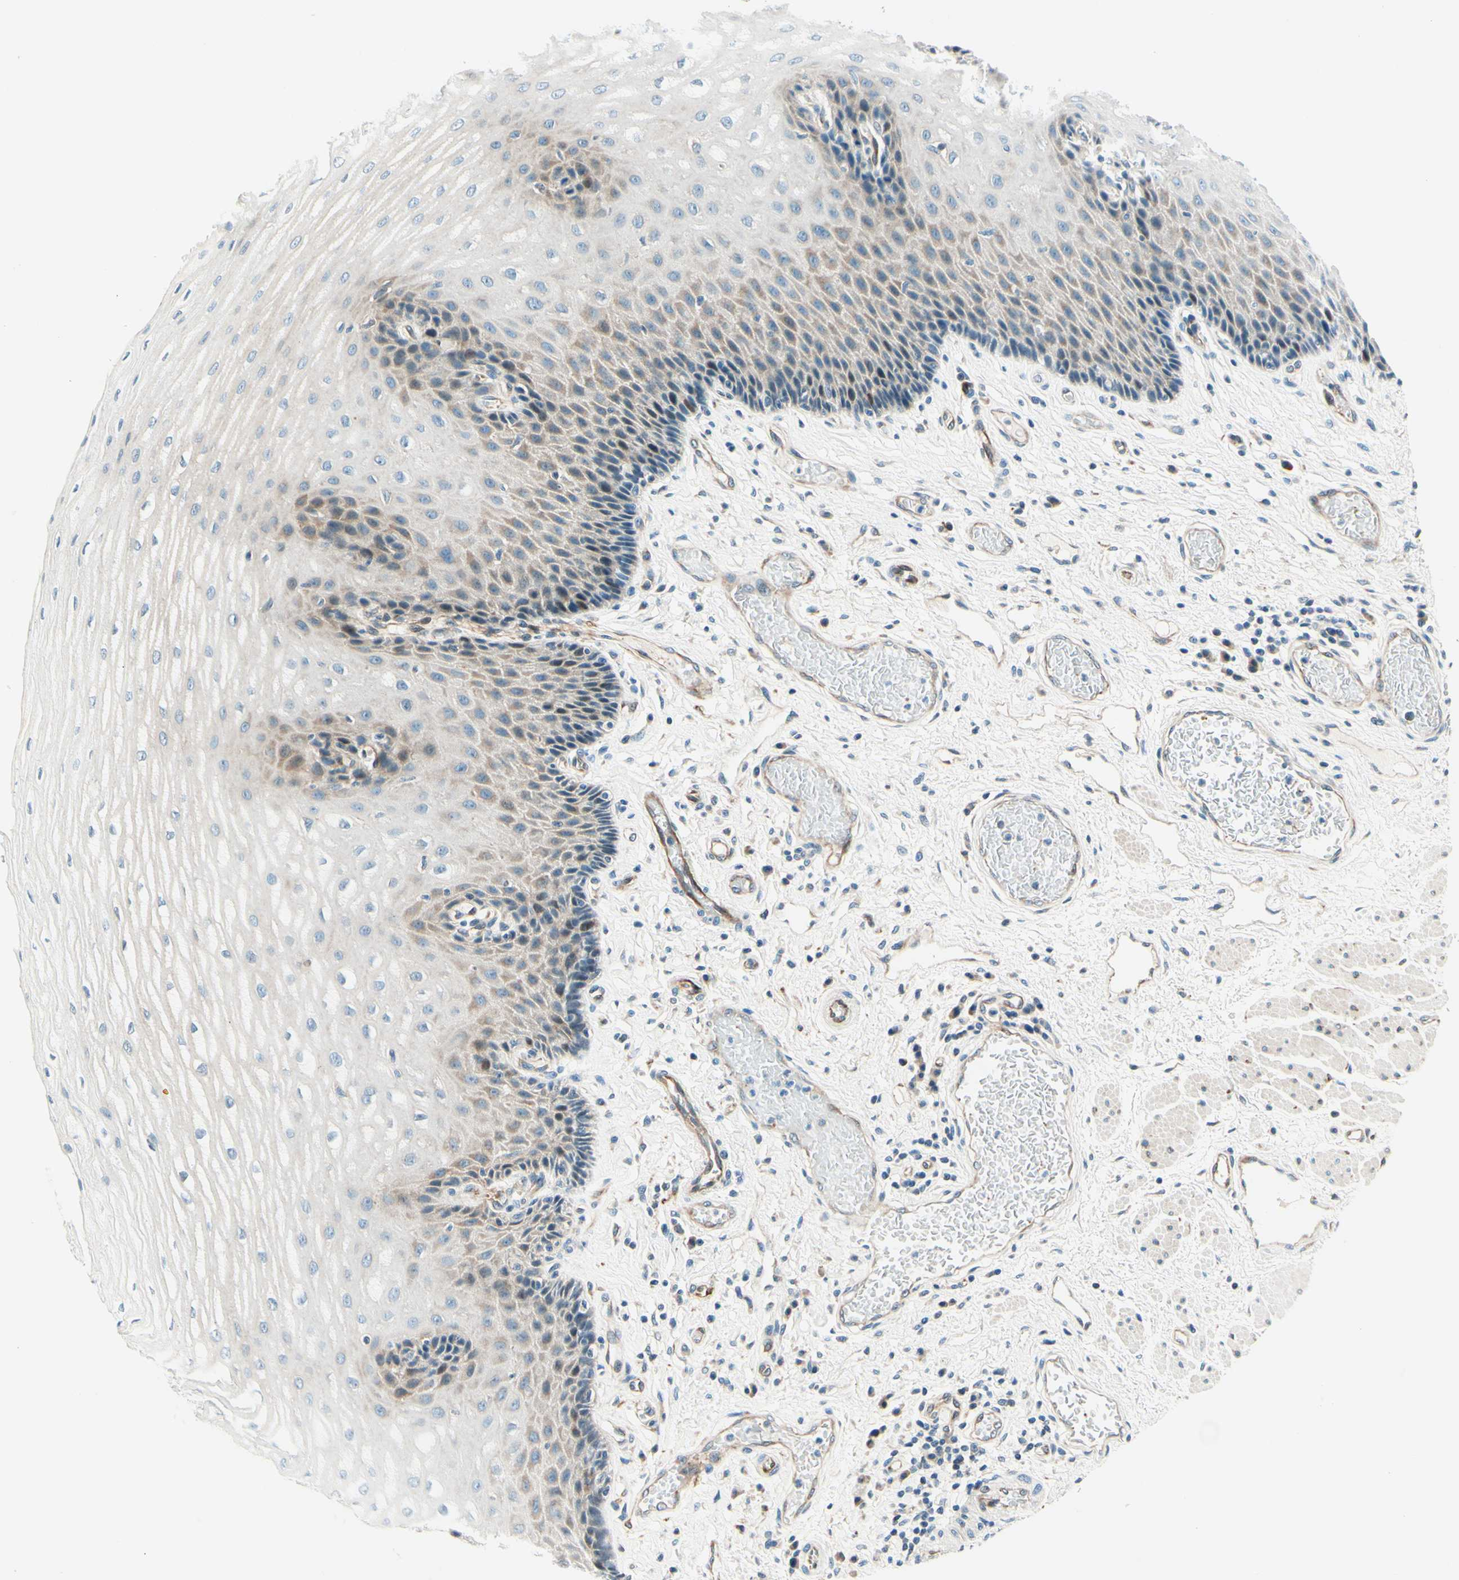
{"staining": {"intensity": "weak", "quantity": "25%-75%", "location": "cytoplasmic/membranous"}, "tissue": "esophagus", "cell_type": "Squamous epithelial cells", "image_type": "normal", "snomed": [{"axis": "morphology", "description": "Normal tissue, NOS"}, {"axis": "topography", "description": "Esophagus"}], "caption": "High-power microscopy captured an immunohistochemistry micrograph of unremarkable esophagus, revealing weak cytoplasmic/membranous expression in about 25%-75% of squamous epithelial cells.", "gene": "TAOK2", "patient": {"sex": "male", "age": 54}}